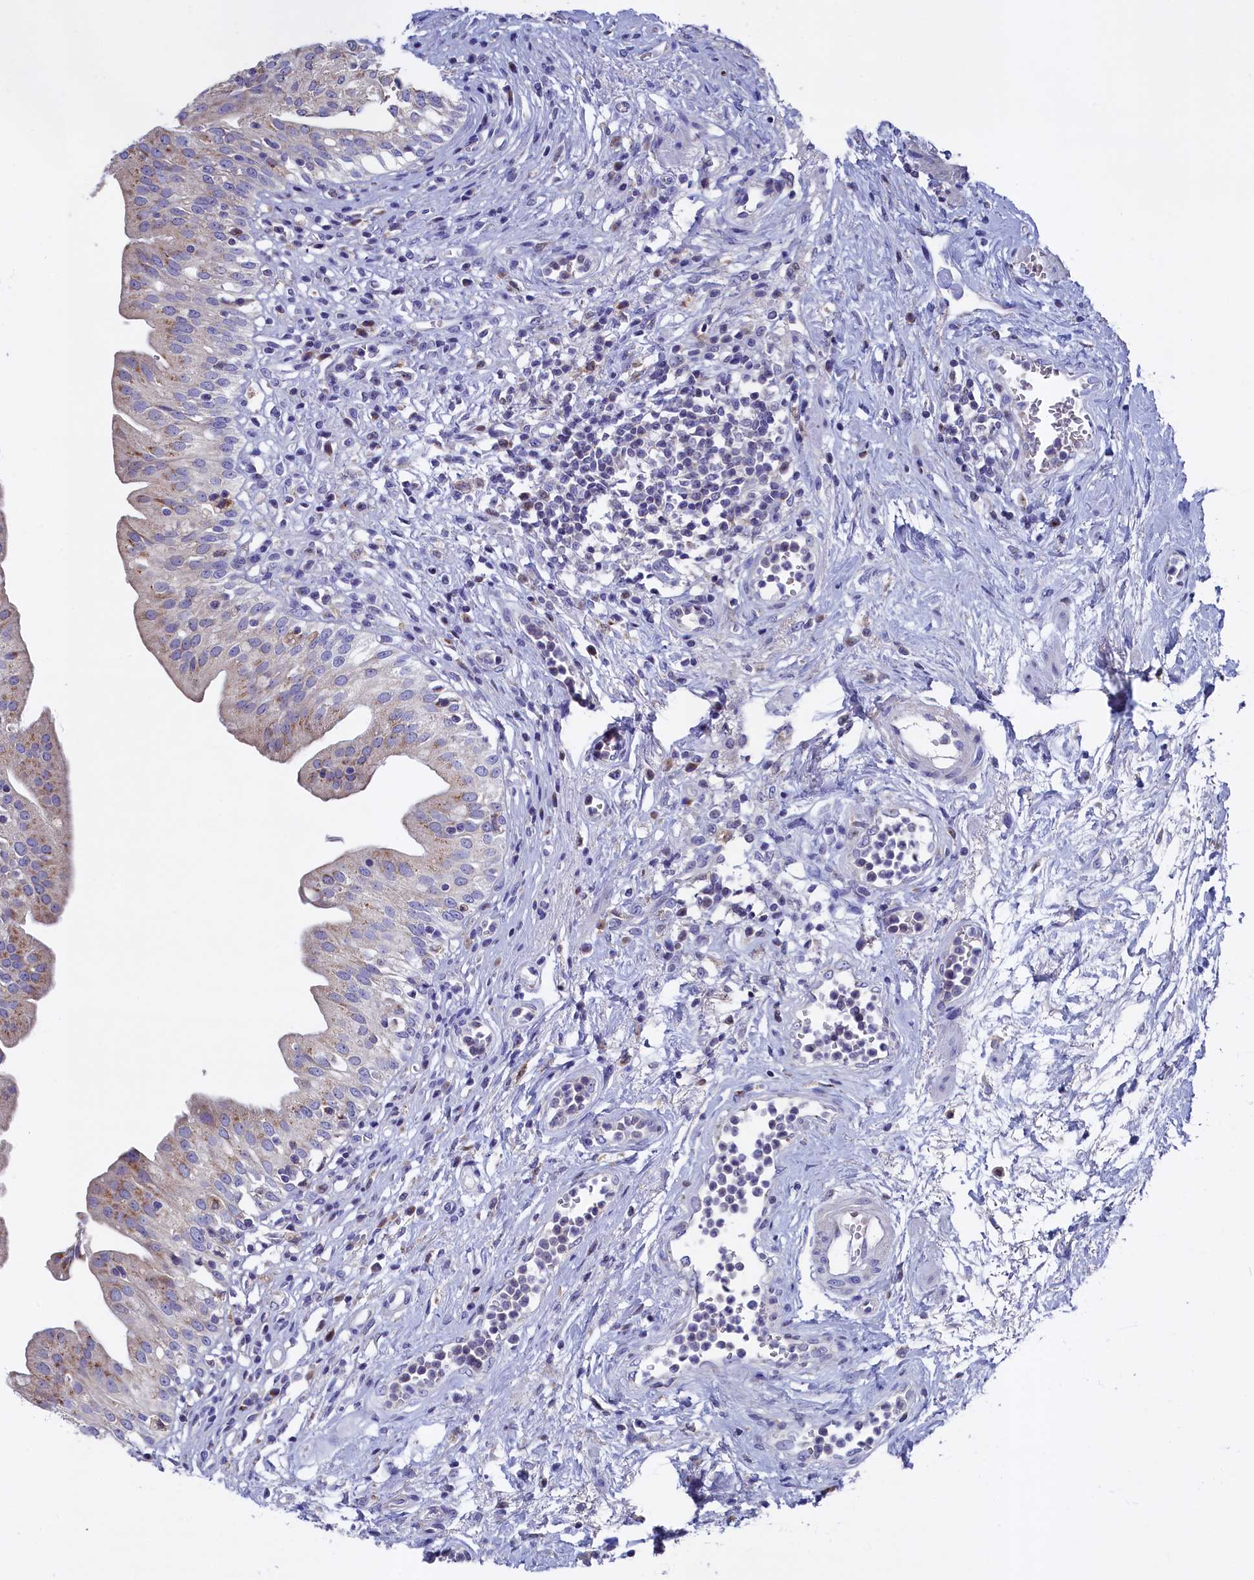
{"staining": {"intensity": "moderate", "quantity": "<25%", "location": "cytoplasmic/membranous"}, "tissue": "urinary bladder", "cell_type": "Urothelial cells", "image_type": "normal", "snomed": [{"axis": "morphology", "description": "Normal tissue, NOS"}, {"axis": "morphology", "description": "Inflammation, NOS"}, {"axis": "topography", "description": "Urinary bladder"}], "caption": "Immunohistochemistry (IHC) micrograph of benign urinary bladder: human urinary bladder stained using IHC shows low levels of moderate protein expression localized specifically in the cytoplasmic/membranous of urothelial cells, appearing as a cytoplasmic/membranous brown color.", "gene": "GPR108", "patient": {"sex": "male", "age": 63}}